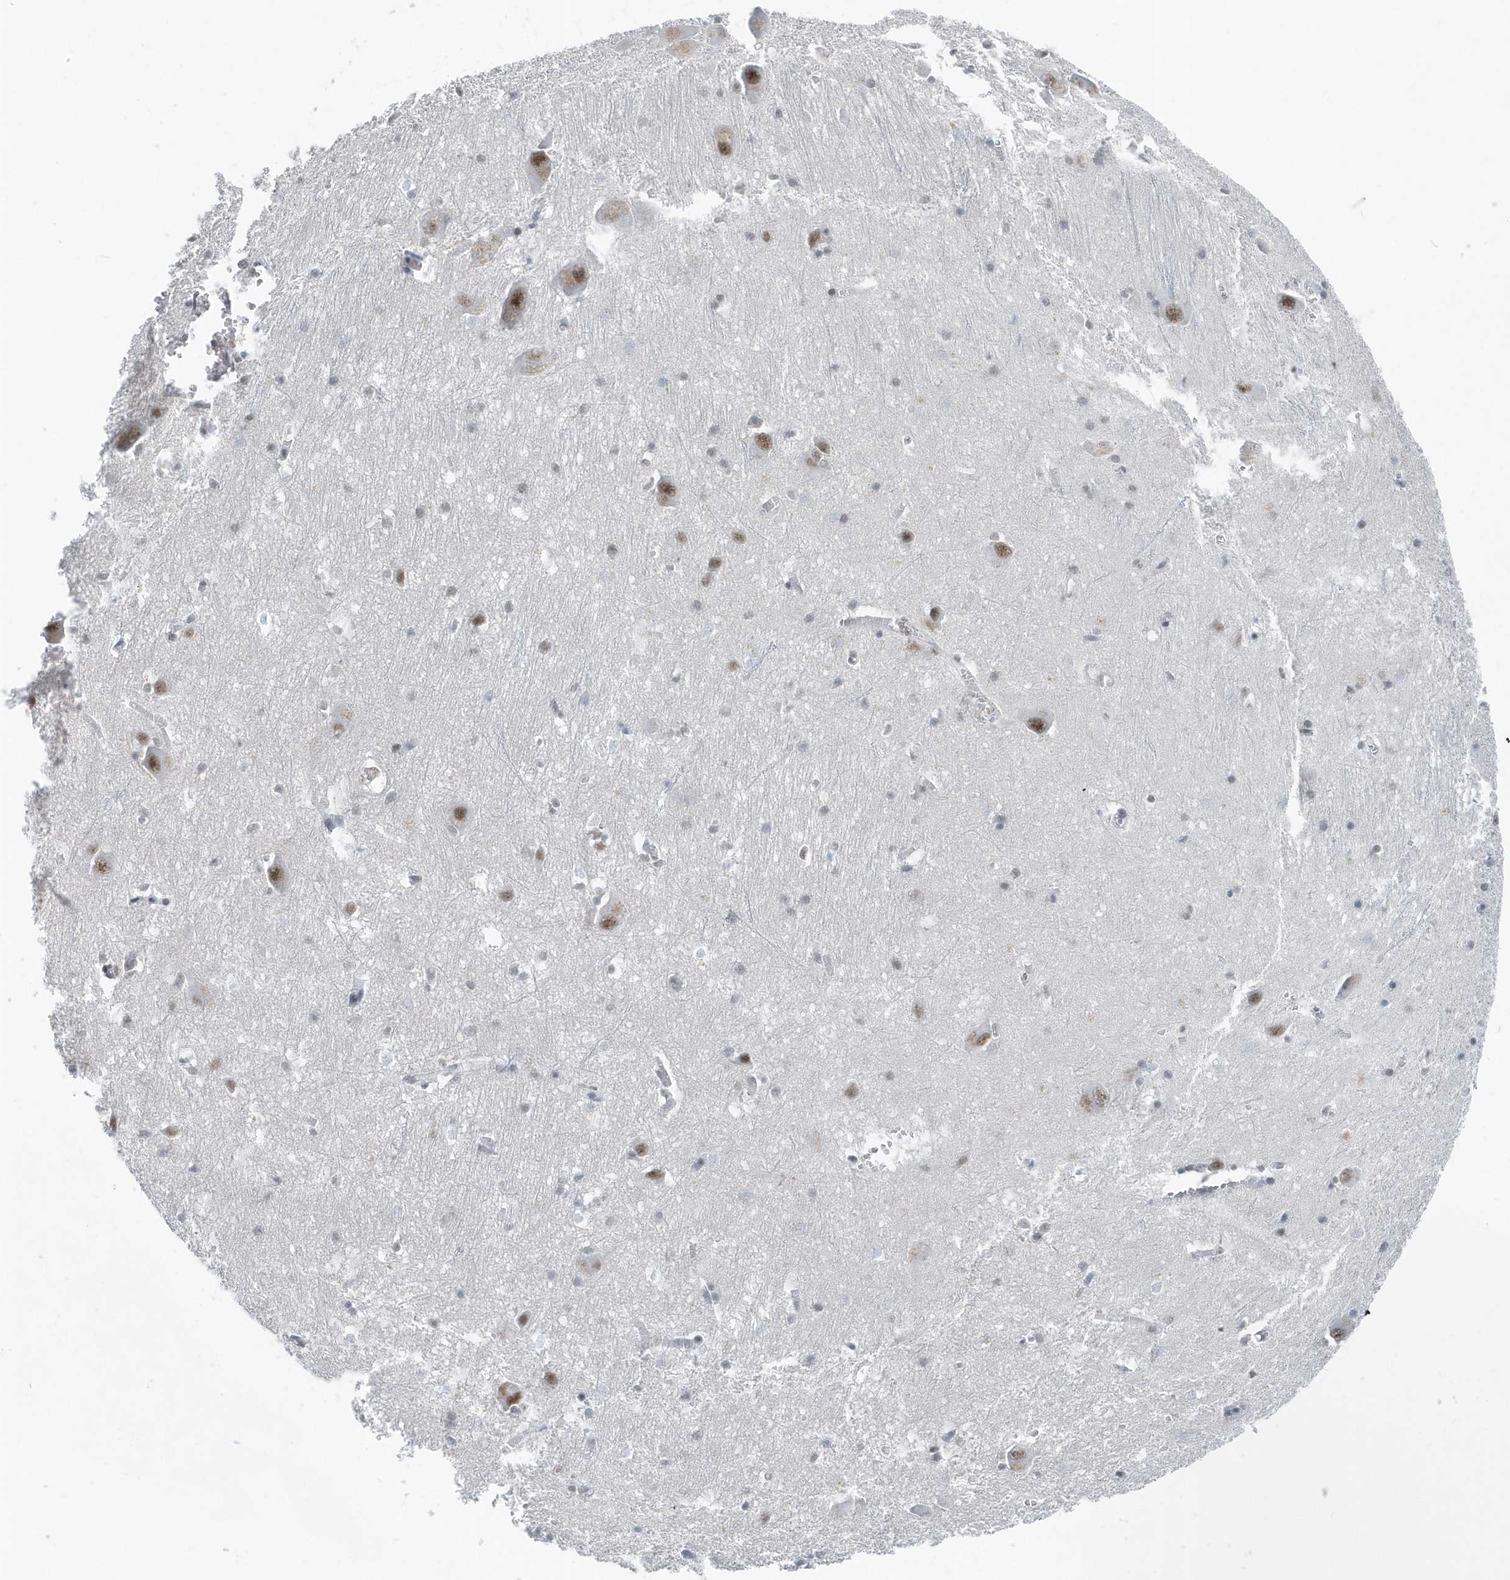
{"staining": {"intensity": "moderate", "quantity": "<25%", "location": "nuclear"}, "tissue": "caudate", "cell_type": "Glial cells", "image_type": "normal", "snomed": [{"axis": "morphology", "description": "Normal tissue, NOS"}, {"axis": "topography", "description": "Lateral ventricle wall"}], "caption": "Glial cells exhibit low levels of moderate nuclear positivity in about <25% of cells in normal human caudate.", "gene": "FIP1L1", "patient": {"sex": "male", "age": 37}}